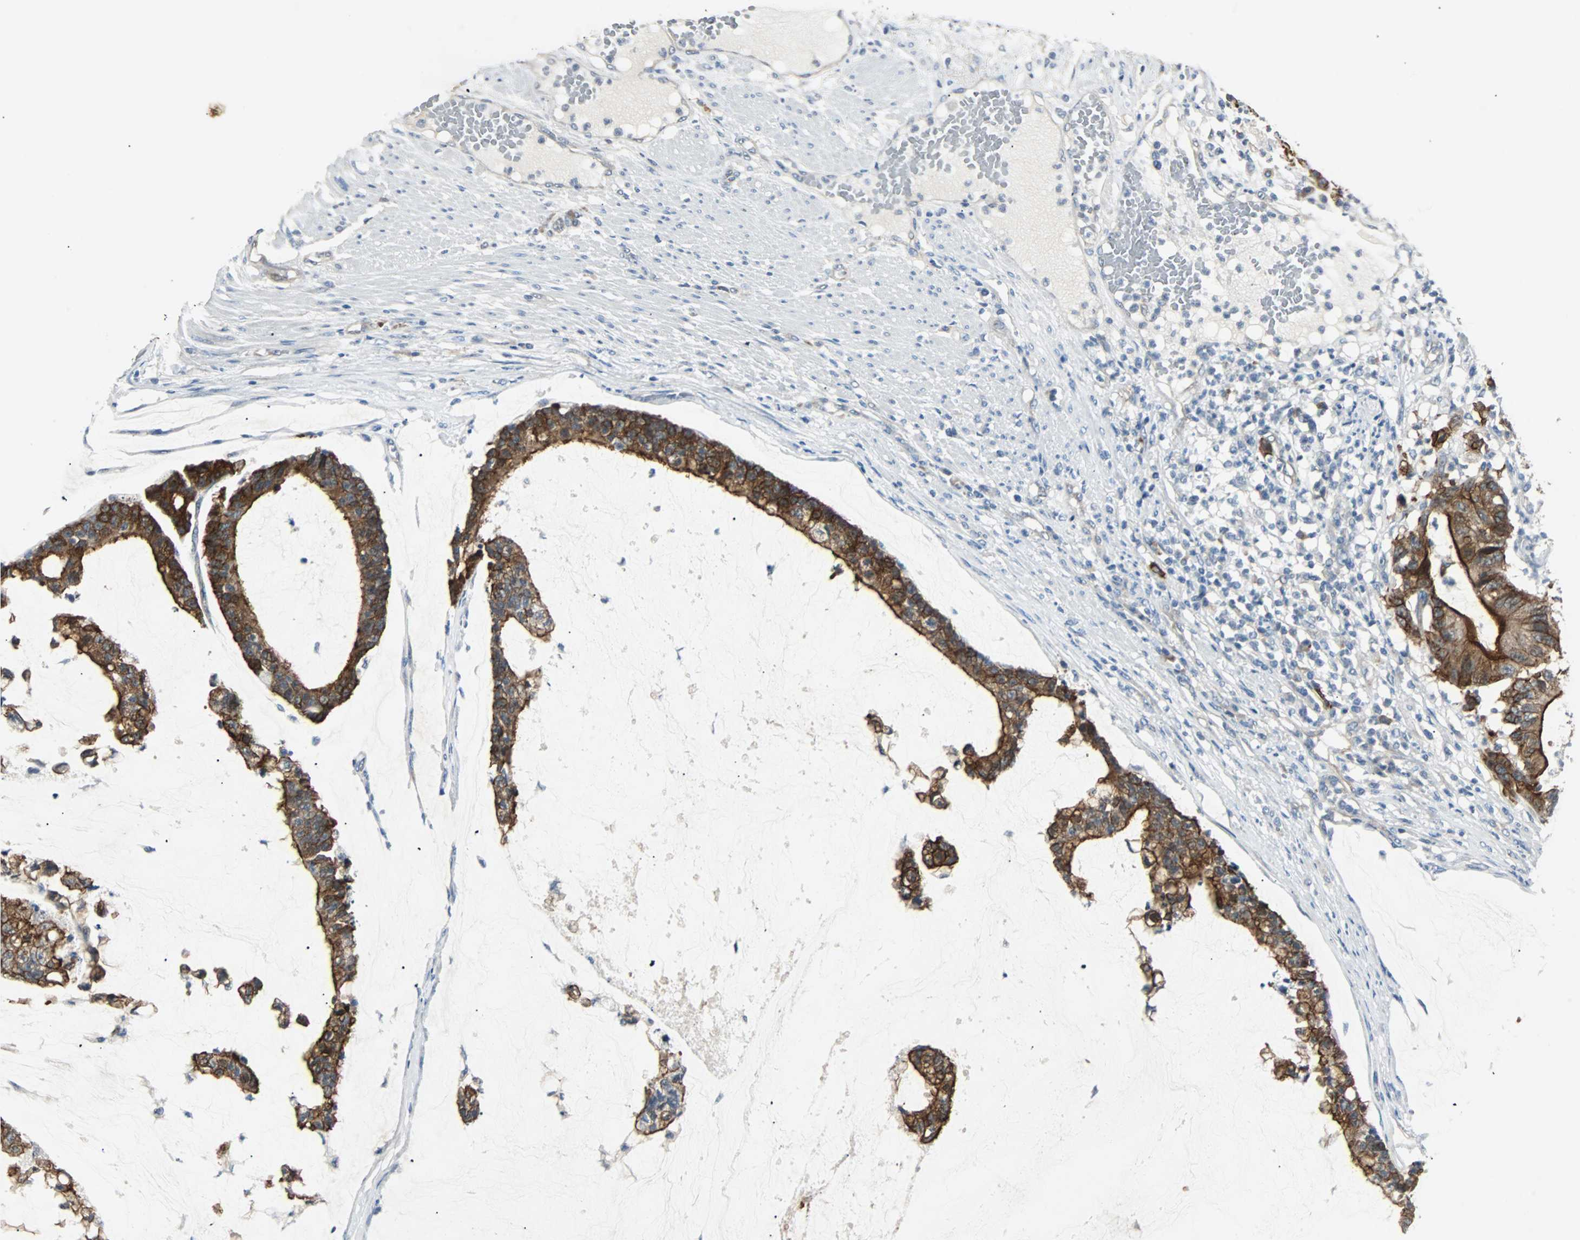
{"staining": {"intensity": "strong", "quantity": ">75%", "location": "cytoplasmic/membranous"}, "tissue": "colorectal cancer", "cell_type": "Tumor cells", "image_type": "cancer", "snomed": [{"axis": "morphology", "description": "Adenocarcinoma, NOS"}, {"axis": "topography", "description": "Colon"}], "caption": "Immunohistochemical staining of colorectal cancer reveals strong cytoplasmic/membranous protein expression in about >75% of tumor cells. Immunohistochemistry (ihc) stains the protein in brown and the nuclei are stained blue.", "gene": "CMC2", "patient": {"sex": "female", "age": 84}}